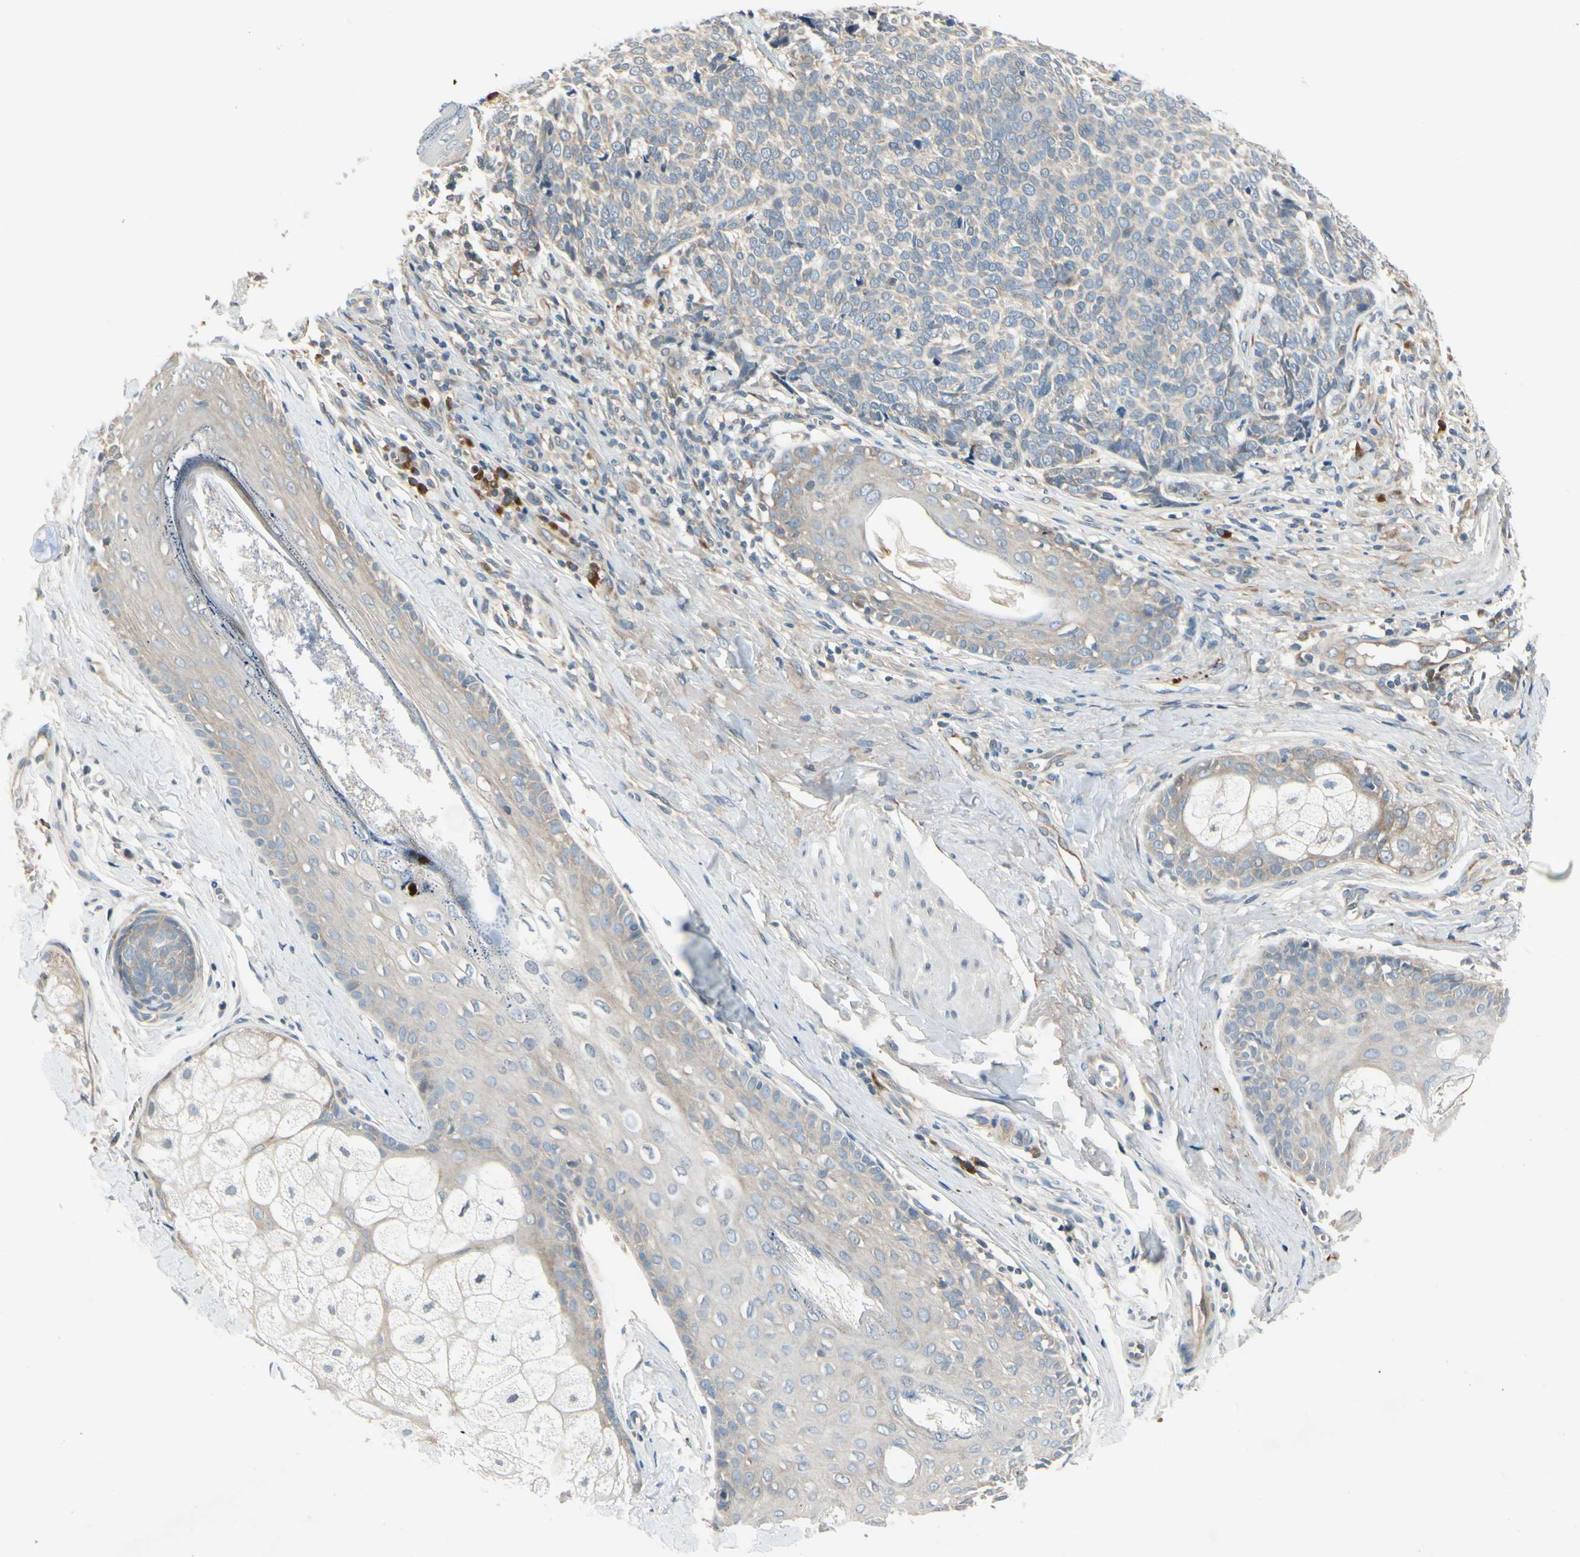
{"staining": {"intensity": "weak", "quantity": ">75%", "location": "cytoplasmic/membranous"}, "tissue": "skin cancer", "cell_type": "Tumor cells", "image_type": "cancer", "snomed": [{"axis": "morphology", "description": "Basal cell carcinoma"}, {"axis": "topography", "description": "Skin"}], "caption": "Immunohistochemistry of human skin cancer (basal cell carcinoma) shows low levels of weak cytoplasmic/membranous staining in about >75% of tumor cells.", "gene": "MANSC1", "patient": {"sex": "male", "age": 84}}